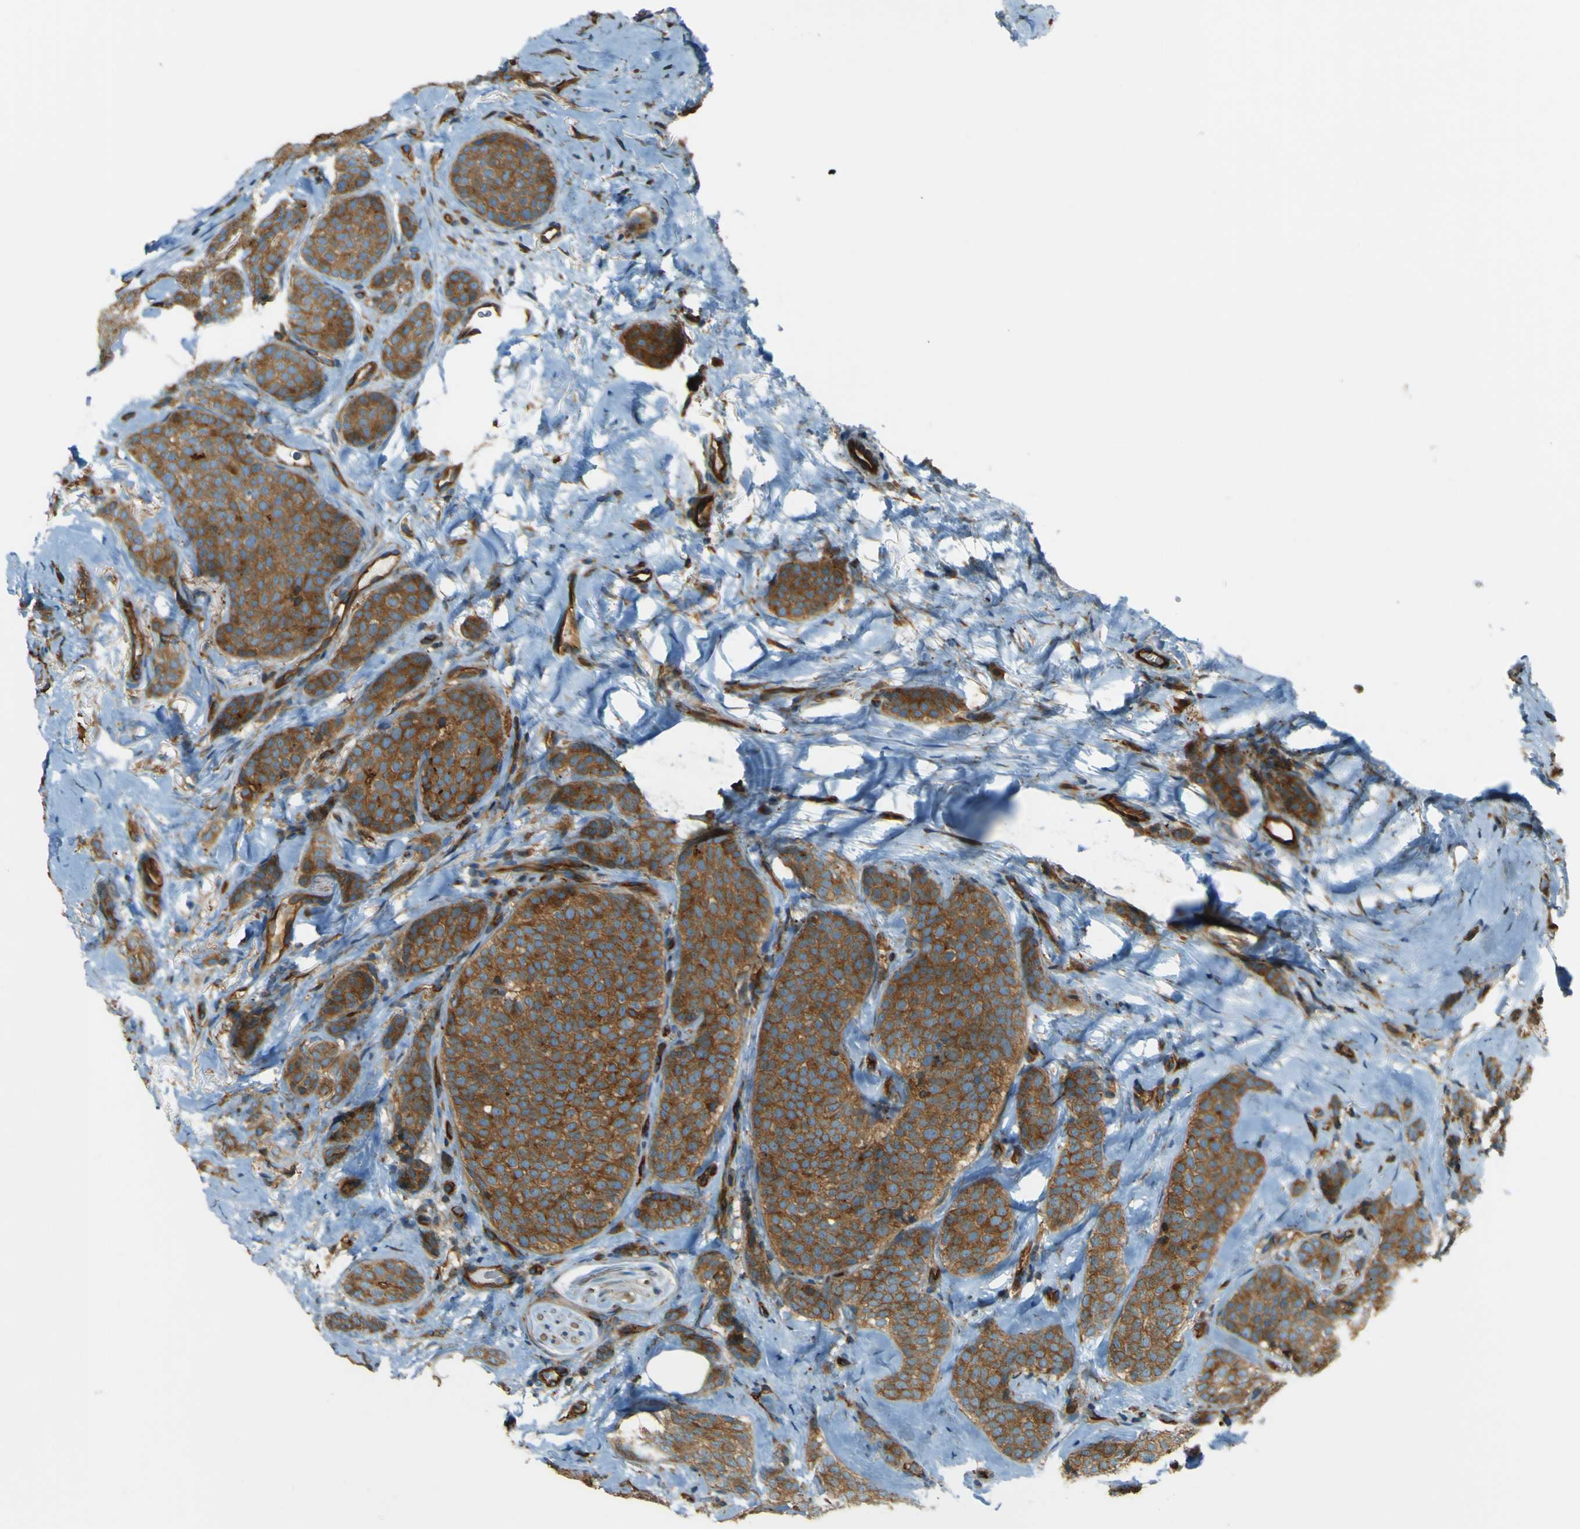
{"staining": {"intensity": "strong", "quantity": ">75%", "location": "cytoplasmic/membranous"}, "tissue": "breast cancer", "cell_type": "Tumor cells", "image_type": "cancer", "snomed": [{"axis": "morphology", "description": "Lobular carcinoma"}, {"axis": "topography", "description": "Skin"}, {"axis": "topography", "description": "Breast"}], "caption": "Breast cancer was stained to show a protein in brown. There is high levels of strong cytoplasmic/membranous expression in about >75% of tumor cells. Immunohistochemistry stains the protein of interest in brown and the nuclei are stained blue.", "gene": "DNAJC5", "patient": {"sex": "female", "age": 46}}